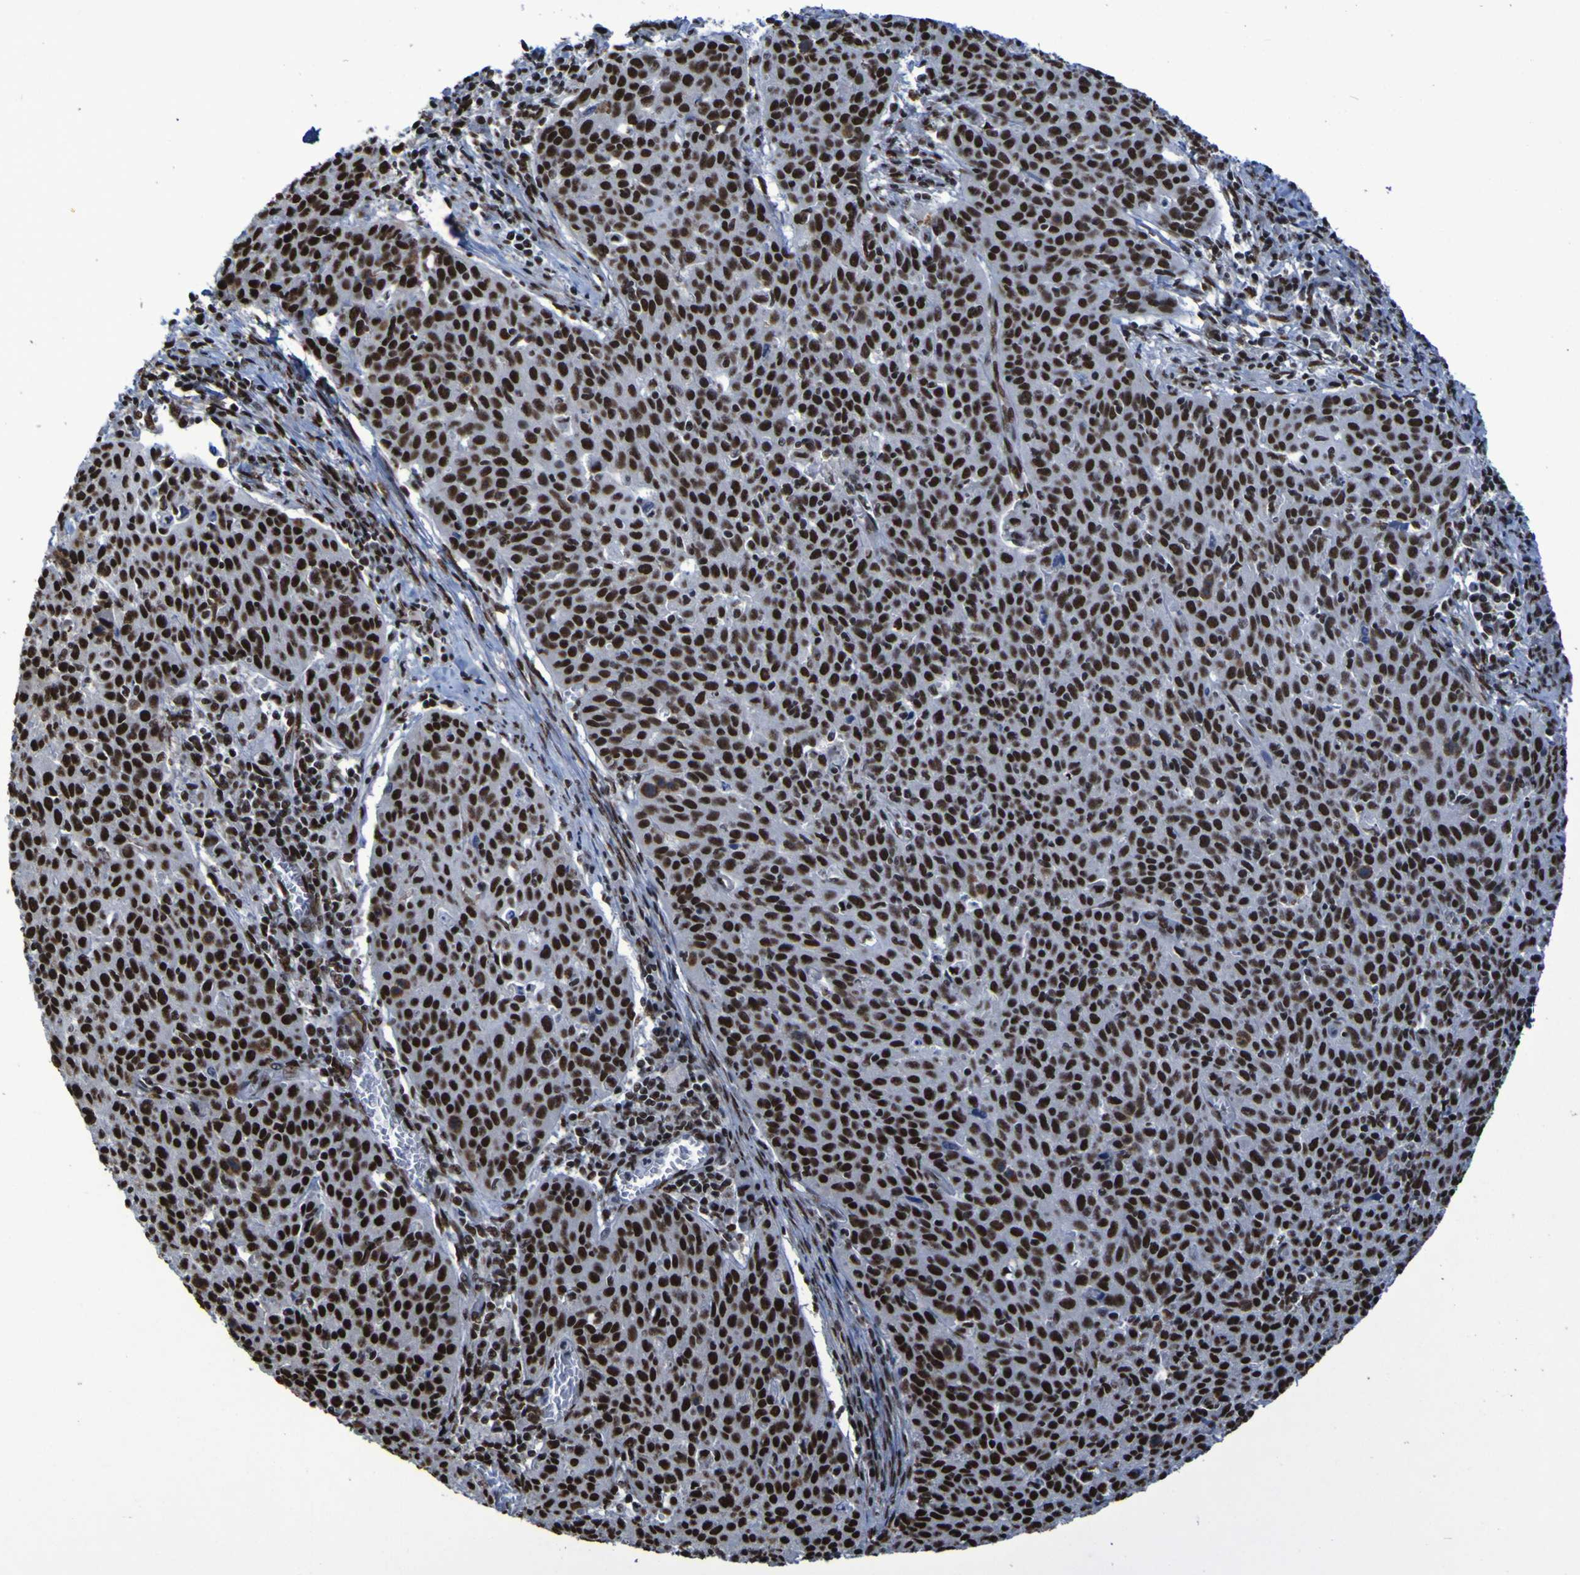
{"staining": {"intensity": "strong", "quantity": ">75%", "location": "nuclear"}, "tissue": "cervical cancer", "cell_type": "Tumor cells", "image_type": "cancer", "snomed": [{"axis": "morphology", "description": "Squamous cell carcinoma, NOS"}, {"axis": "topography", "description": "Cervix"}], "caption": "The photomicrograph displays immunohistochemical staining of squamous cell carcinoma (cervical). There is strong nuclear positivity is present in about >75% of tumor cells. (brown staining indicates protein expression, while blue staining denotes nuclei).", "gene": "HNRNPR", "patient": {"sex": "female", "age": 38}}